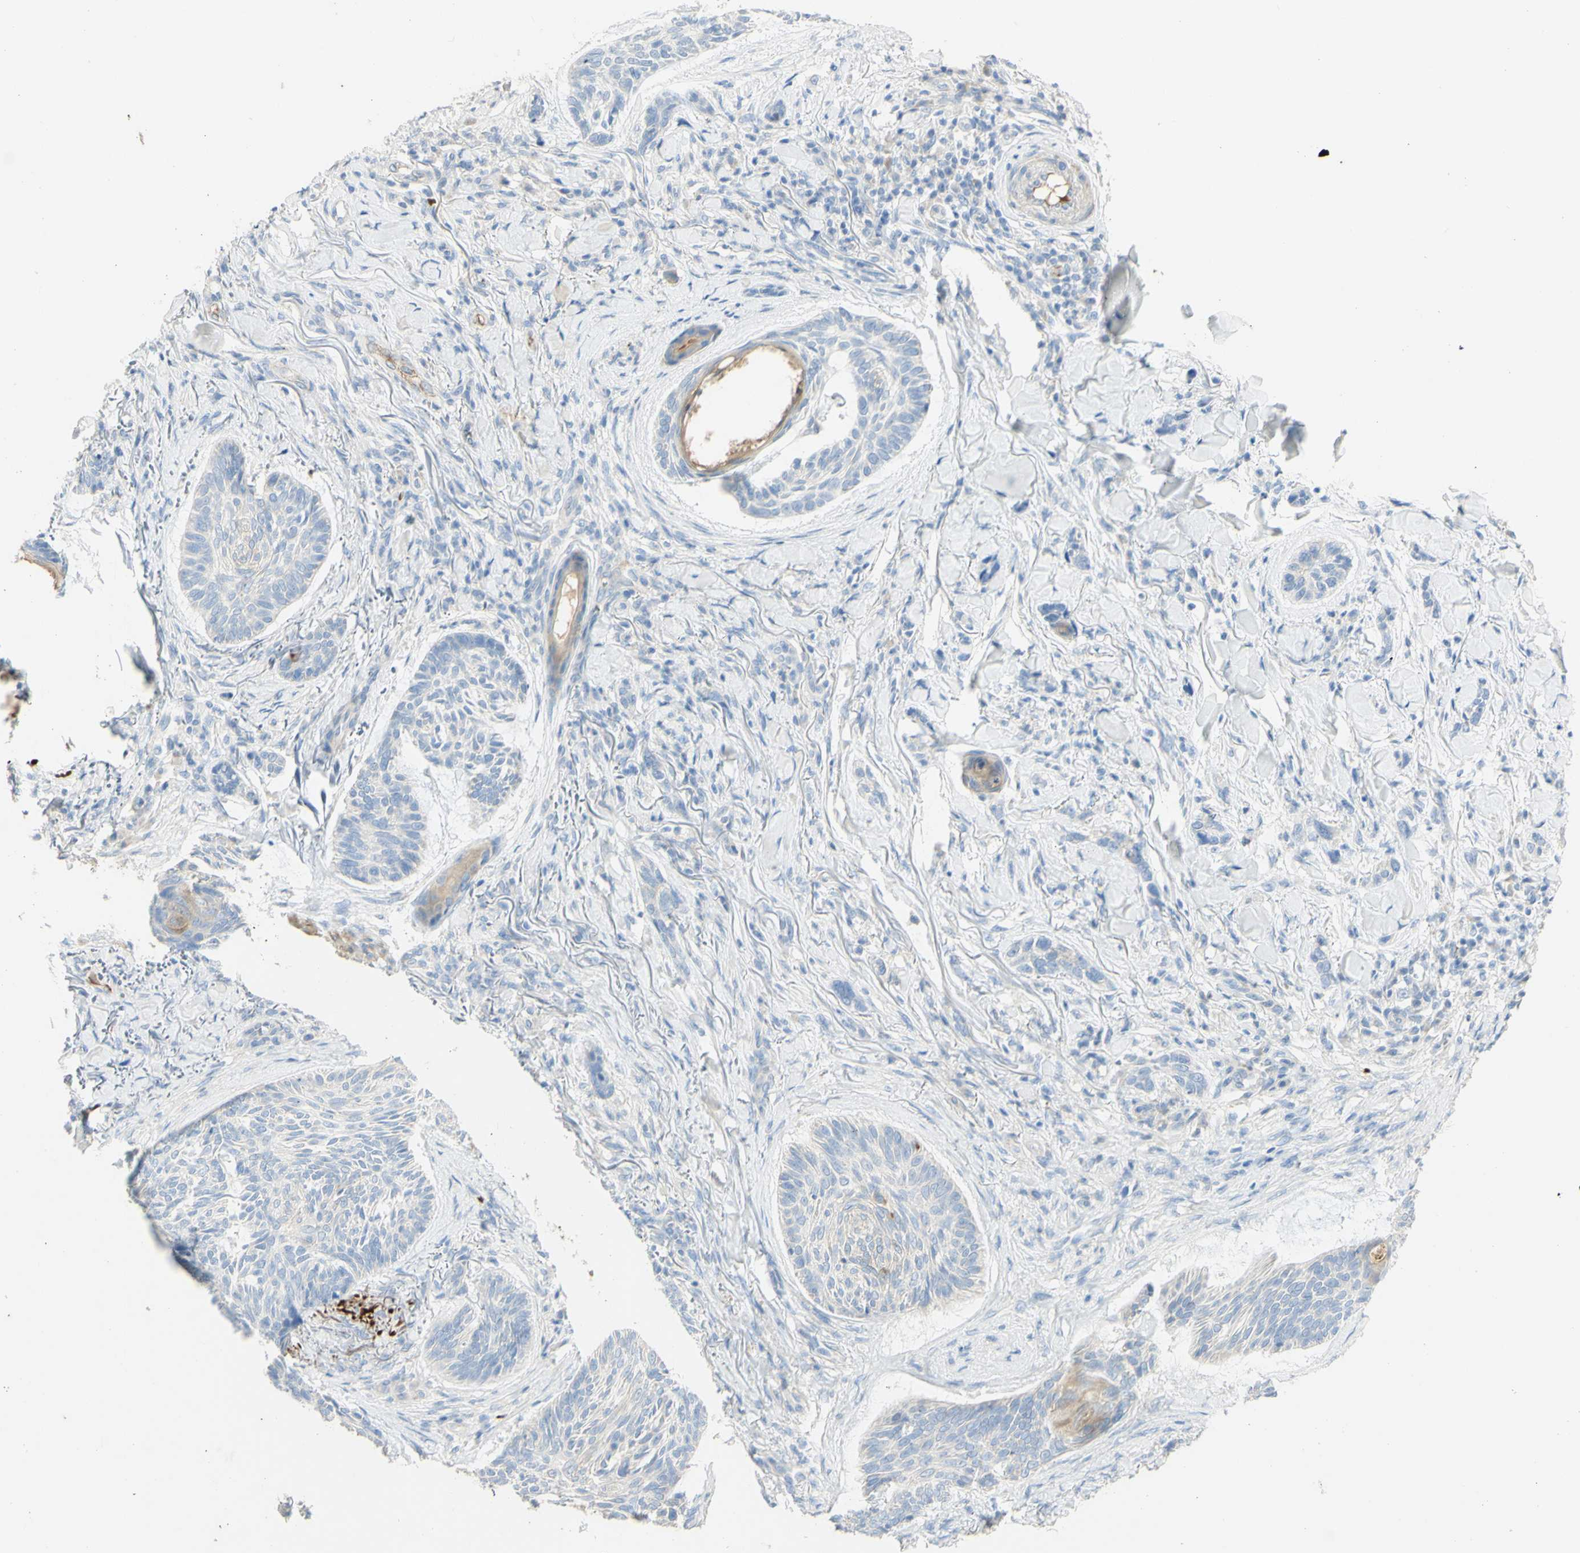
{"staining": {"intensity": "weak", "quantity": "<25%", "location": "cytoplasmic/membranous"}, "tissue": "skin cancer", "cell_type": "Tumor cells", "image_type": "cancer", "snomed": [{"axis": "morphology", "description": "Basal cell carcinoma"}, {"axis": "topography", "description": "Skin"}], "caption": "The immunohistochemistry (IHC) photomicrograph has no significant staining in tumor cells of basal cell carcinoma (skin) tissue.", "gene": "GAN", "patient": {"sex": "male", "age": 43}}